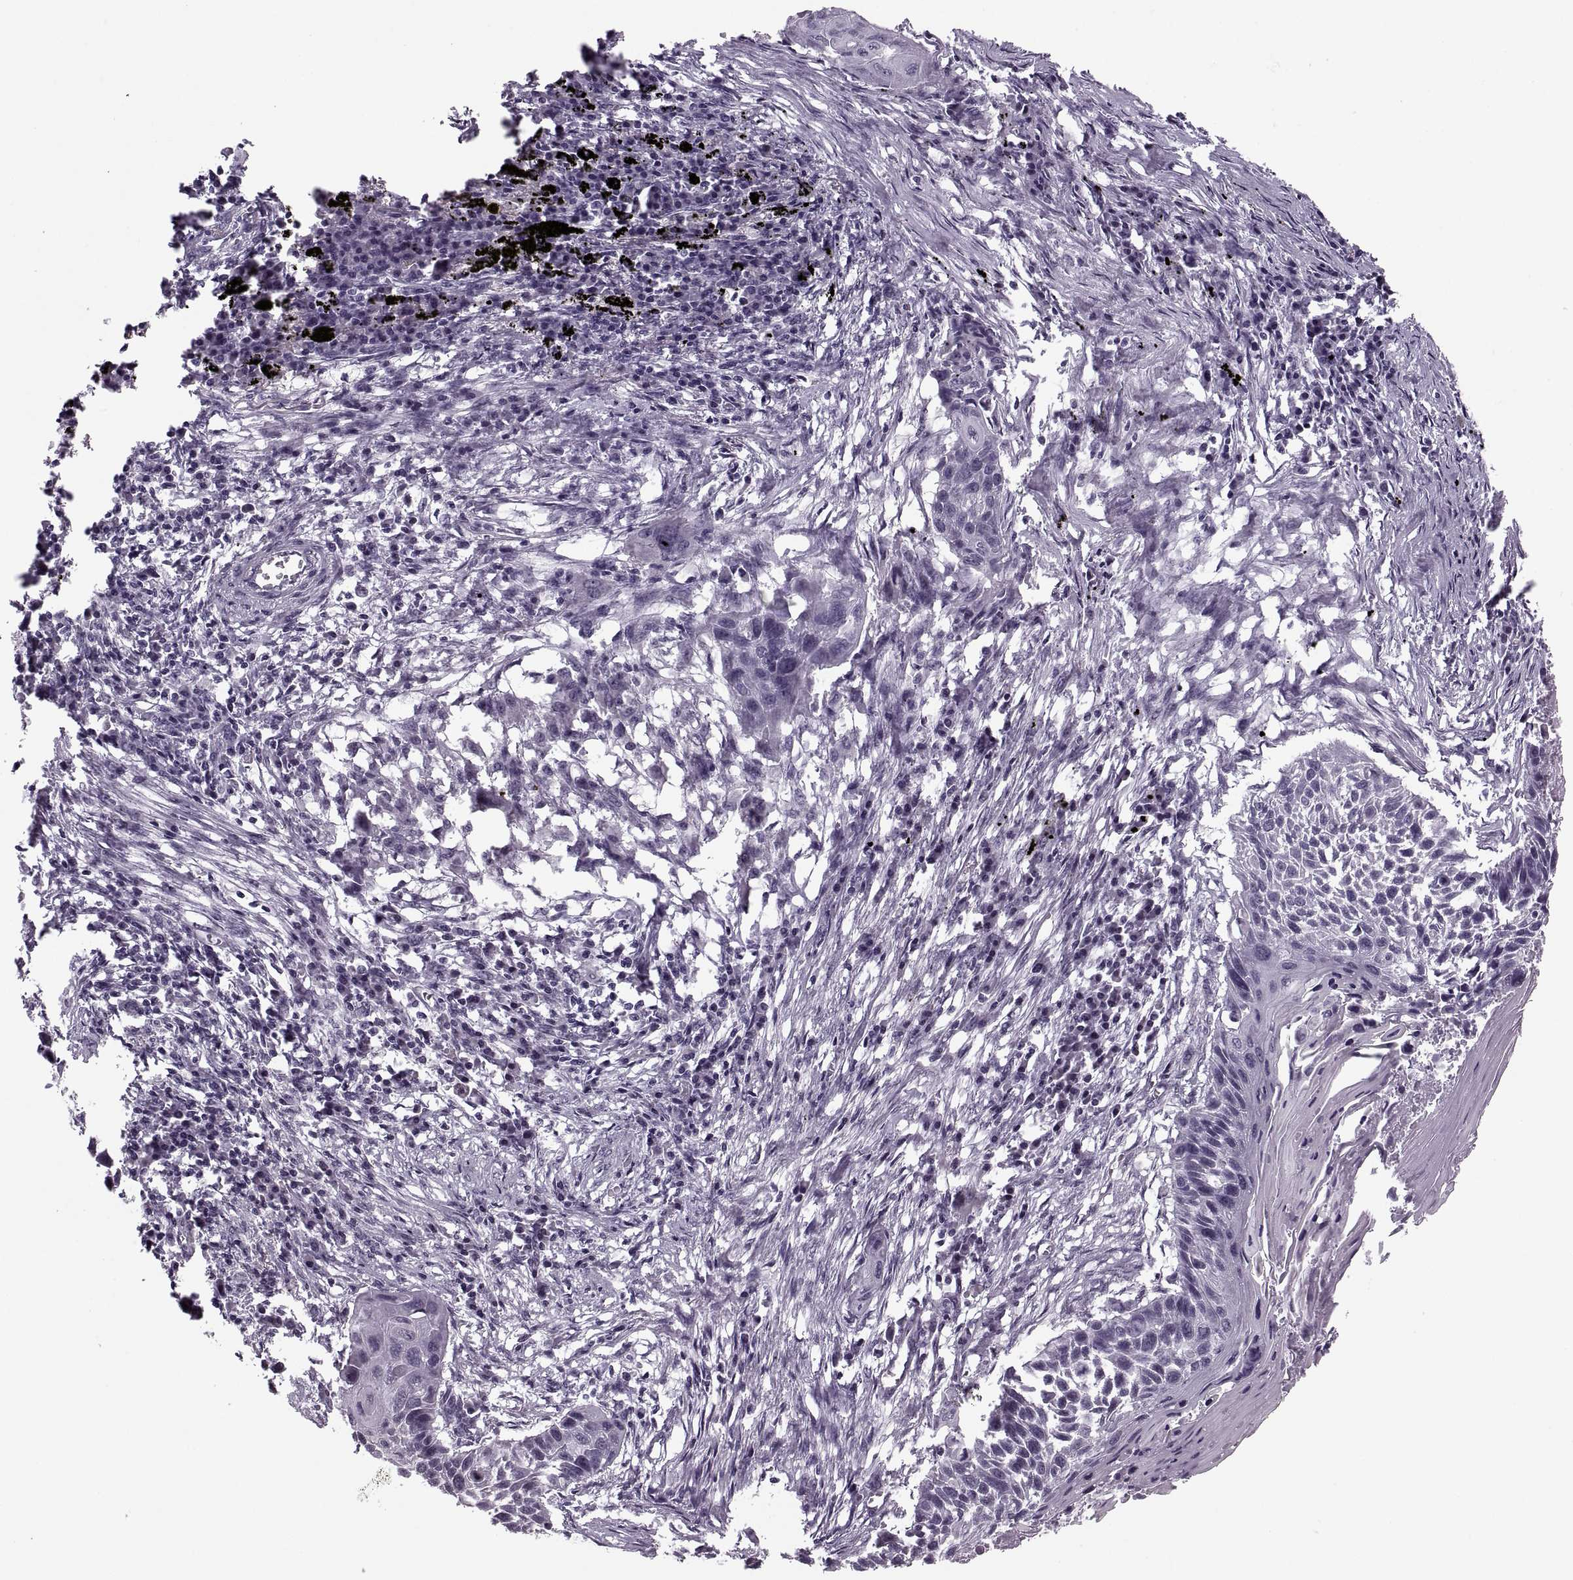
{"staining": {"intensity": "negative", "quantity": "none", "location": "none"}, "tissue": "lung cancer", "cell_type": "Tumor cells", "image_type": "cancer", "snomed": [{"axis": "morphology", "description": "Squamous cell carcinoma, NOS"}, {"axis": "topography", "description": "Lung"}], "caption": "Tumor cells are negative for brown protein staining in squamous cell carcinoma (lung). (Stains: DAB (3,3'-diaminobenzidine) immunohistochemistry with hematoxylin counter stain, Microscopy: brightfield microscopy at high magnification).", "gene": "PAGE5", "patient": {"sex": "male", "age": 78}}